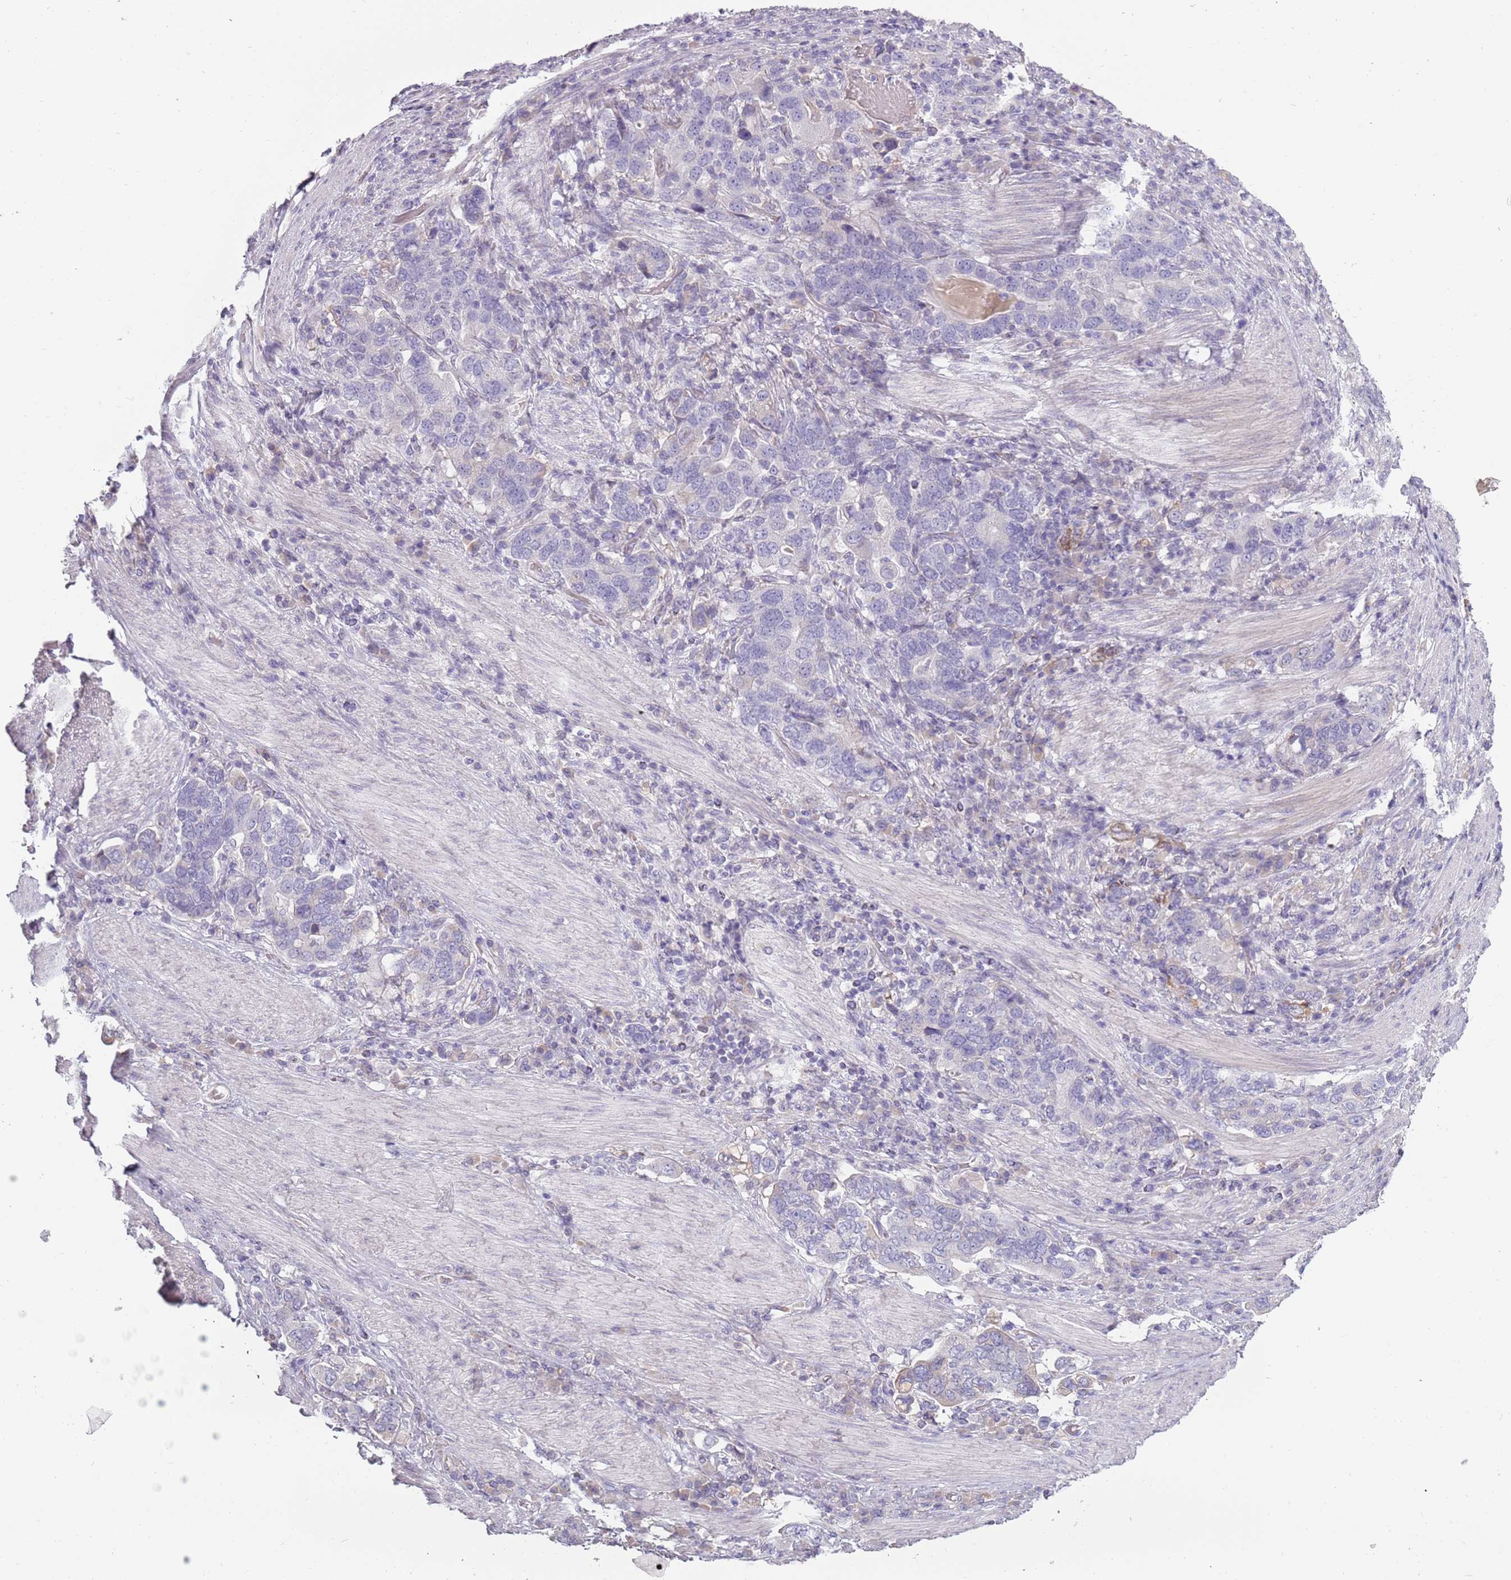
{"staining": {"intensity": "moderate", "quantity": "<25%", "location": "cytoplasmic/membranous"}, "tissue": "stomach cancer", "cell_type": "Tumor cells", "image_type": "cancer", "snomed": [{"axis": "morphology", "description": "Adenocarcinoma, NOS"}, {"axis": "topography", "description": "Stomach, upper"}, {"axis": "topography", "description": "Stomach"}], "caption": "The photomicrograph reveals immunohistochemical staining of stomach adenocarcinoma. There is moderate cytoplasmic/membranous expression is seen in about <25% of tumor cells.", "gene": "TNFRSF6B", "patient": {"sex": "male", "age": 62}}